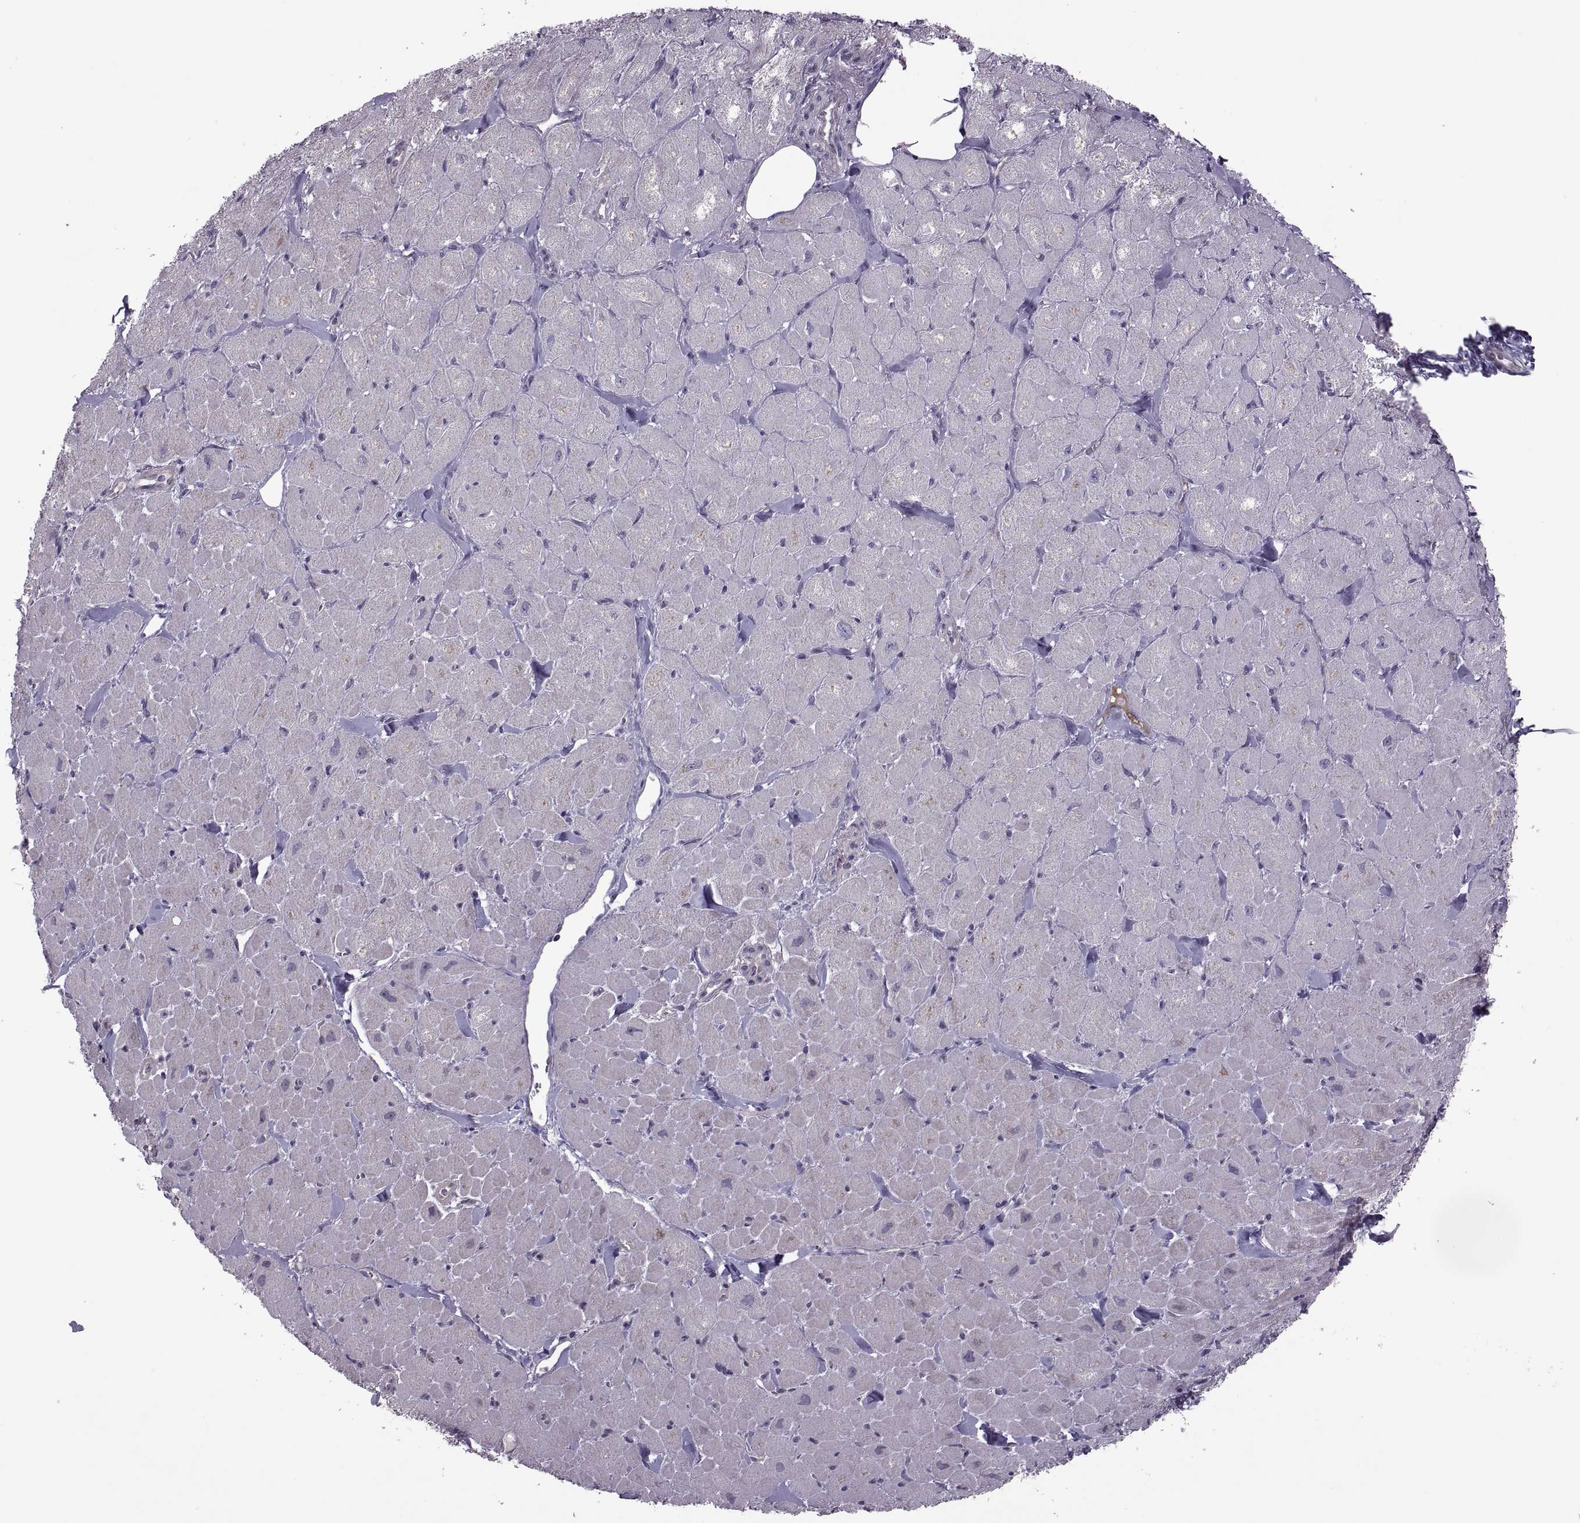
{"staining": {"intensity": "negative", "quantity": "none", "location": "none"}, "tissue": "heart muscle", "cell_type": "Cardiomyocytes", "image_type": "normal", "snomed": [{"axis": "morphology", "description": "Normal tissue, NOS"}, {"axis": "topography", "description": "Heart"}], "caption": "Normal heart muscle was stained to show a protein in brown. There is no significant positivity in cardiomyocytes. (DAB IHC, high magnification).", "gene": "ODF3", "patient": {"sex": "male", "age": 60}}